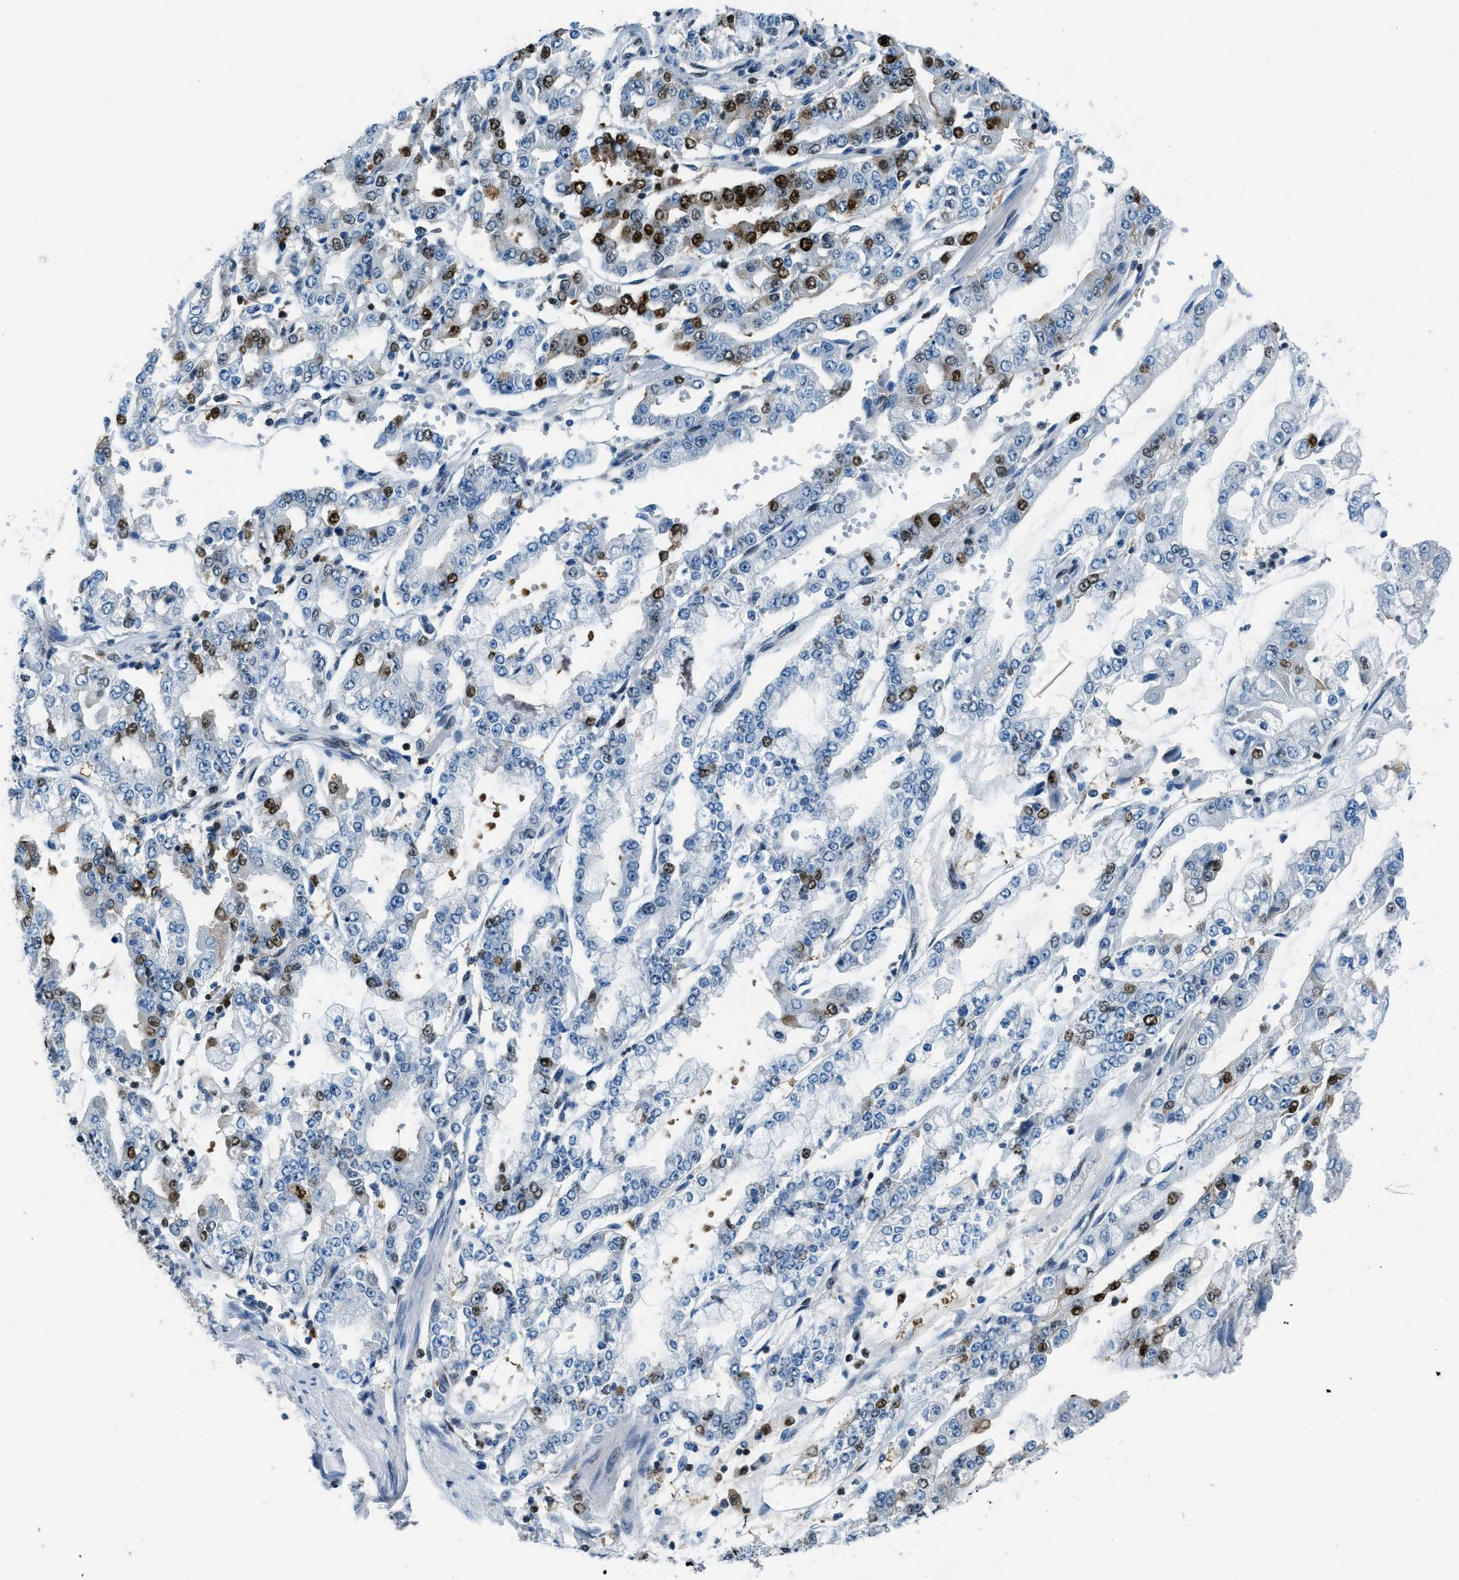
{"staining": {"intensity": "strong", "quantity": "<25%", "location": "nuclear"}, "tissue": "stomach cancer", "cell_type": "Tumor cells", "image_type": "cancer", "snomed": [{"axis": "morphology", "description": "Adenocarcinoma, NOS"}, {"axis": "topography", "description": "Stomach"}], "caption": "Immunohistochemical staining of human stomach cancer (adenocarcinoma) exhibits medium levels of strong nuclear protein expression in about <25% of tumor cells.", "gene": "OGFR", "patient": {"sex": "male", "age": 76}}